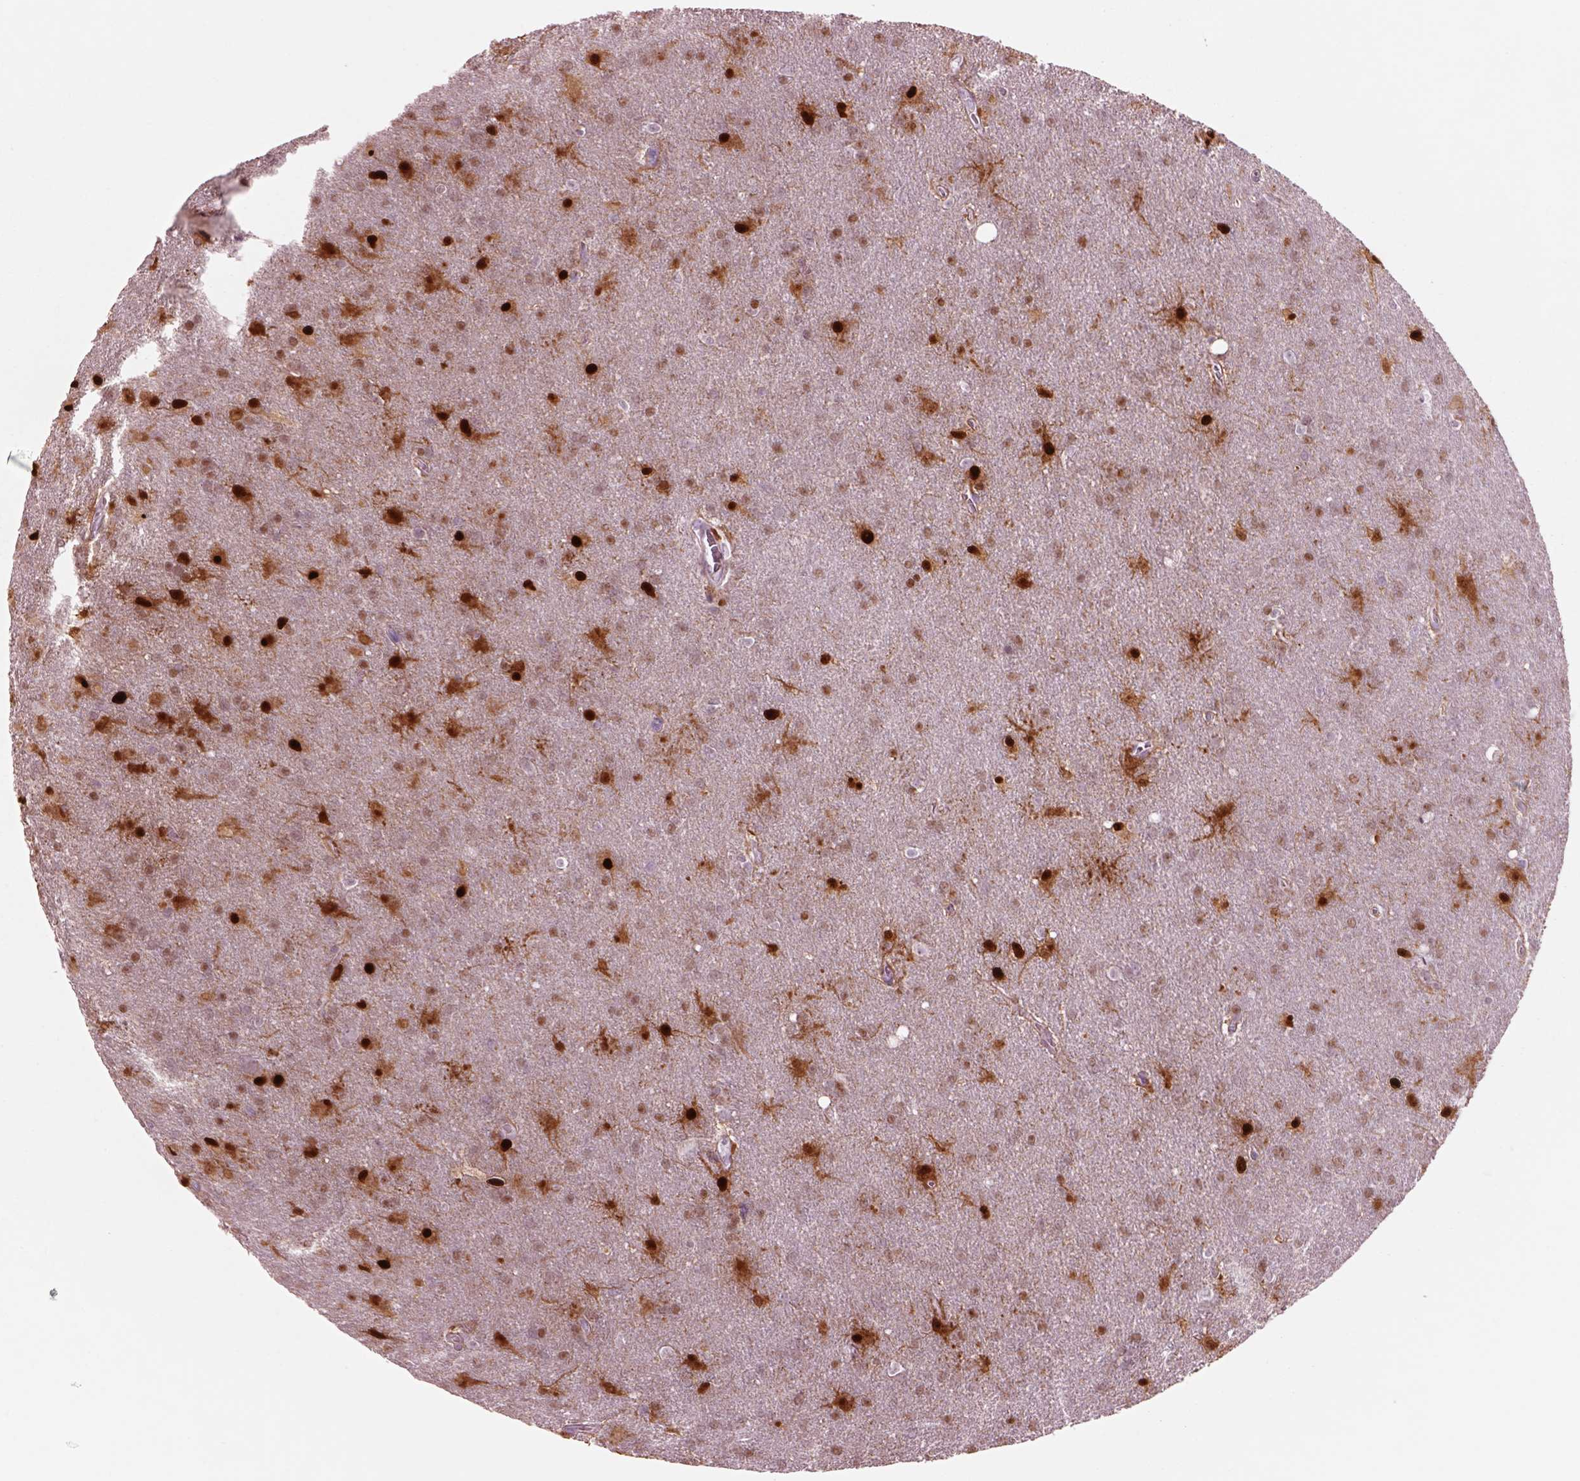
{"staining": {"intensity": "moderate", "quantity": "<25%", "location": "nuclear"}, "tissue": "glioma", "cell_type": "Tumor cells", "image_type": "cancer", "snomed": [{"axis": "morphology", "description": "Glioma, malignant, Low grade"}, {"axis": "topography", "description": "Brain"}], "caption": "IHC of glioma displays low levels of moderate nuclear staining in about <25% of tumor cells. (brown staining indicates protein expression, while blue staining denotes nuclei).", "gene": "SOX9", "patient": {"sex": "male", "age": 58}}